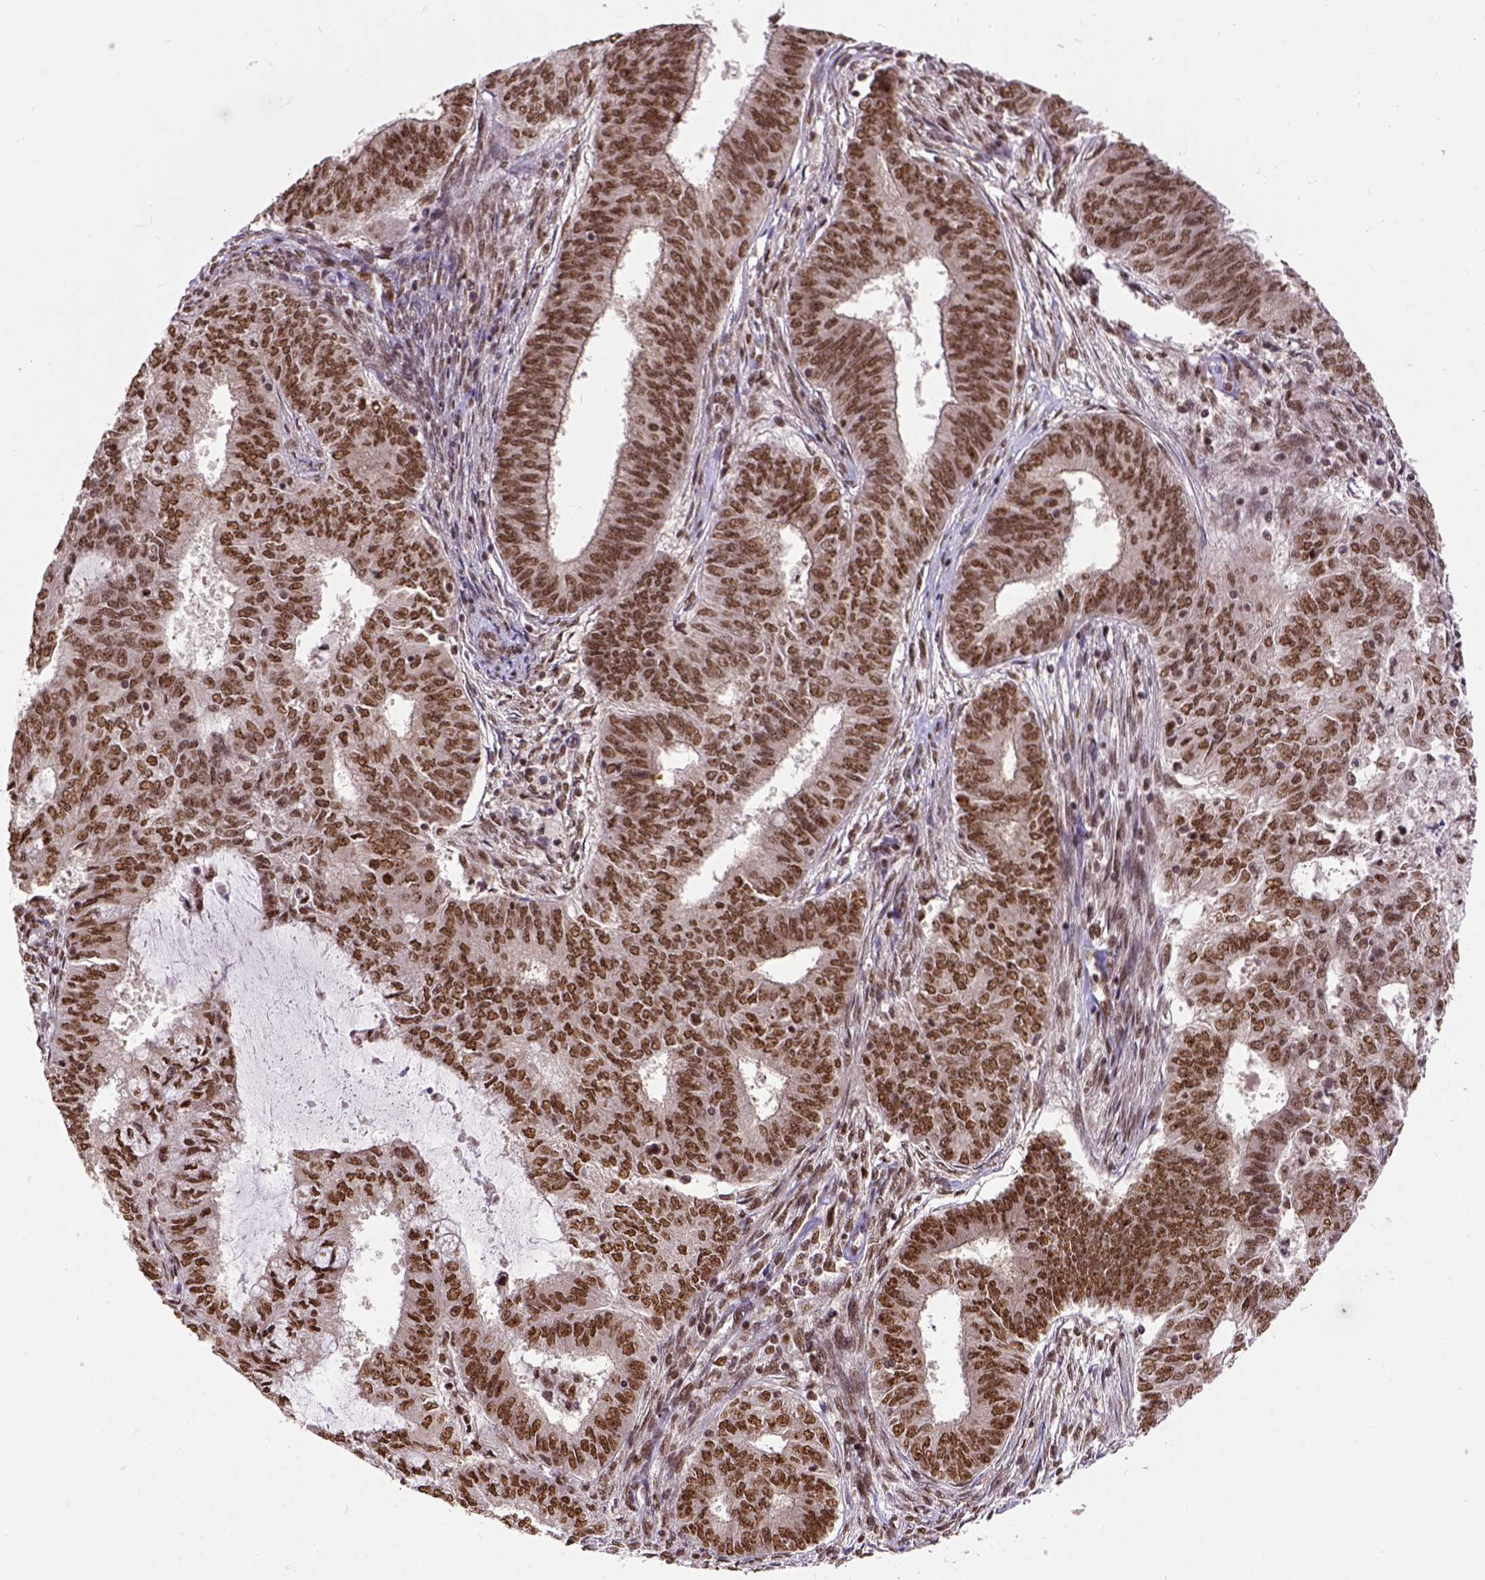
{"staining": {"intensity": "moderate", "quantity": ">75%", "location": "nuclear"}, "tissue": "endometrial cancer", "cell_type": "Tumor cells", "image_type": "cancer", "snomed": [{"axis": "morphology", "description": "Adenocarcinoma, NOS"}, {"axis": "topography", "description": "Endometrium"}], "caption": "Tumor cells reveal medium levels of moderate nuclear positivity in about >75% of cells in endometrial cancer (adenocarcinoma).", "gene": "NACC1", "patient": {"sex": "female", "age": 62}}